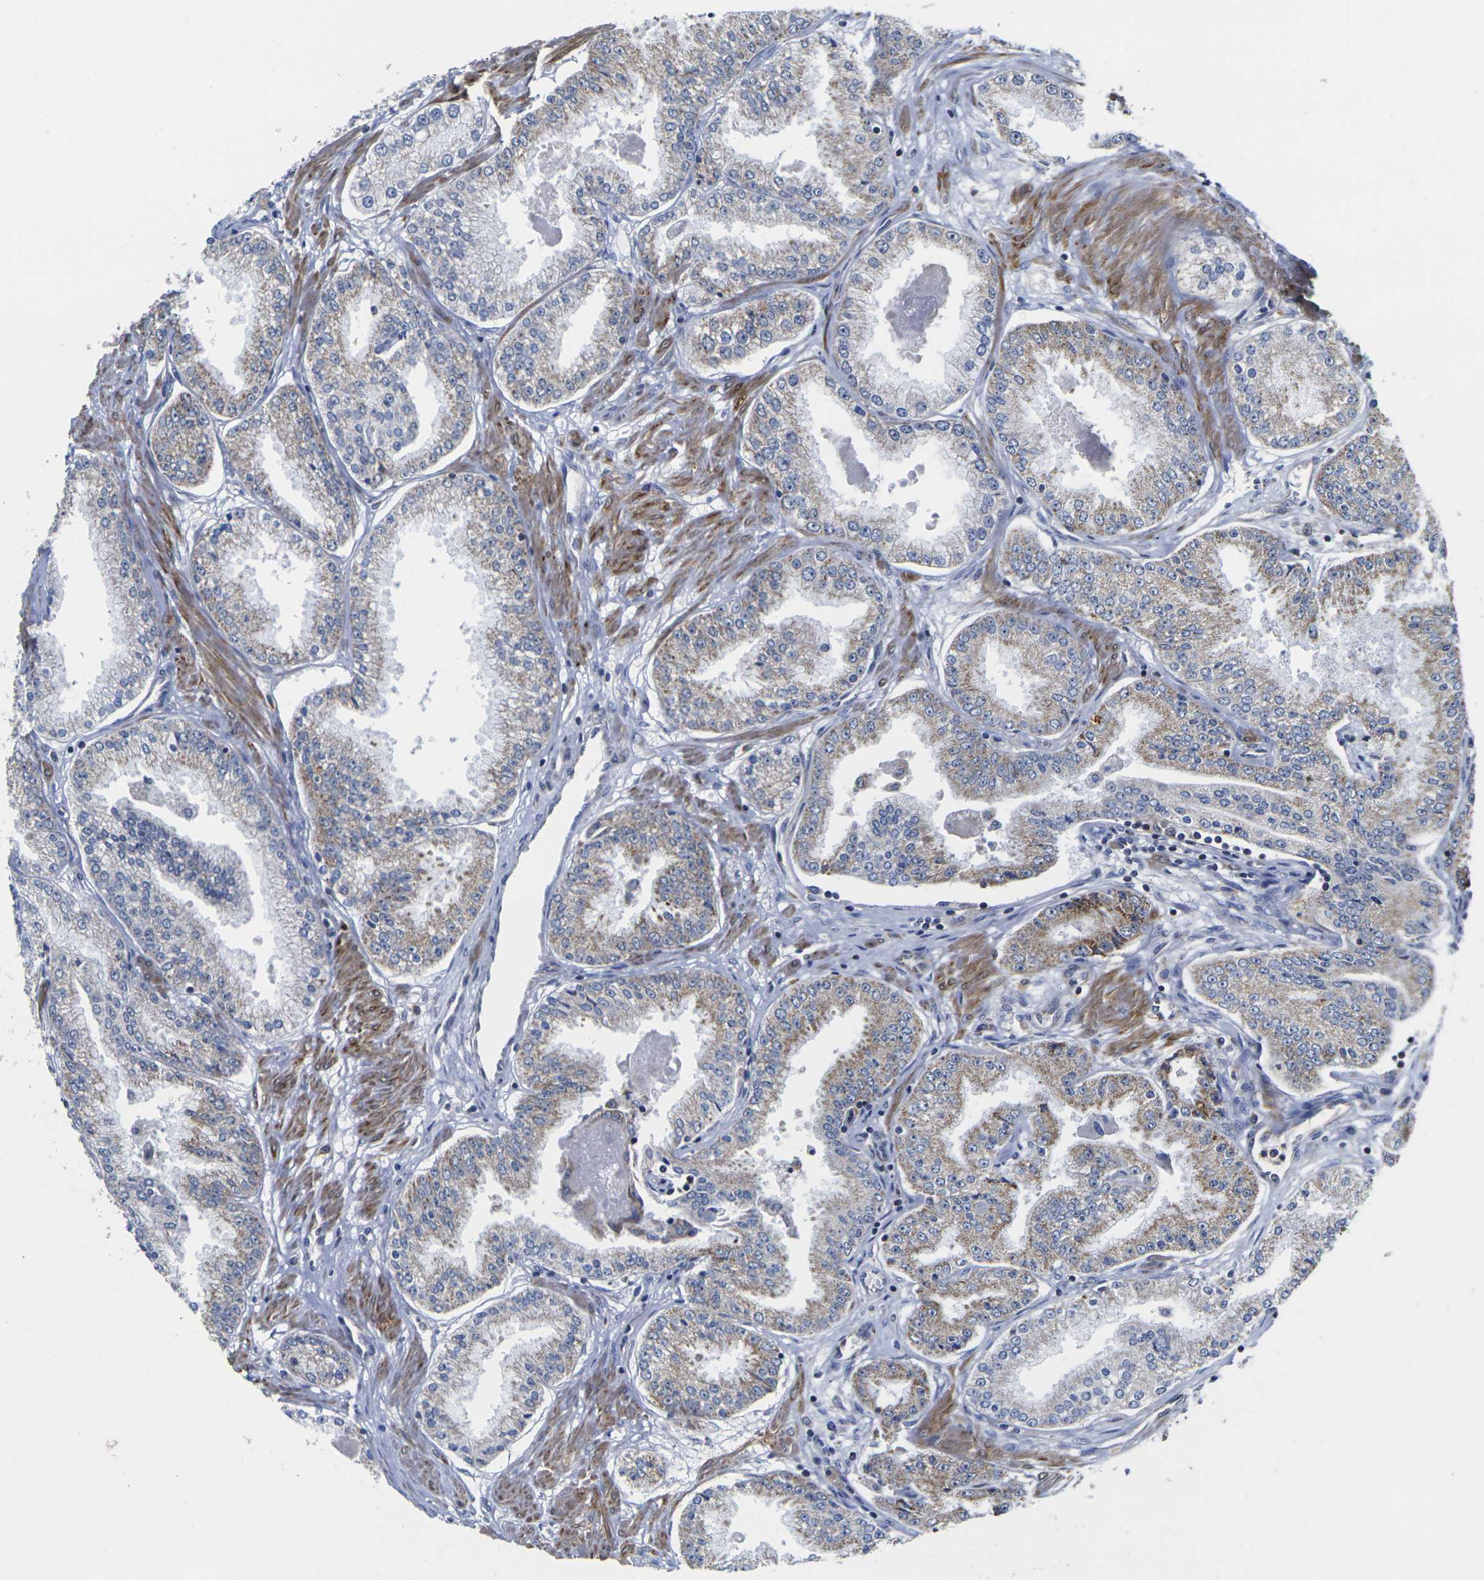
{"staining": {"intensity": "weak", "quantity": "<25%", "location": "cytoplasmic/membranous"}, "tissue": "prostate cancer", "cell_type": "Tumor cells", "image_type": "cancer", "snomed": [{"axis": "morphology", "description": "Adenocarcinoma, High grade"}, {"axis": "topography", "description": "Prostate"}], "caption": "Tumor cells are negative for brown protein staining in adenocarcinoma (high-grade) (prostate).", "gene": "P2RY11", "patient": {"sex": "male", "age": 61}}